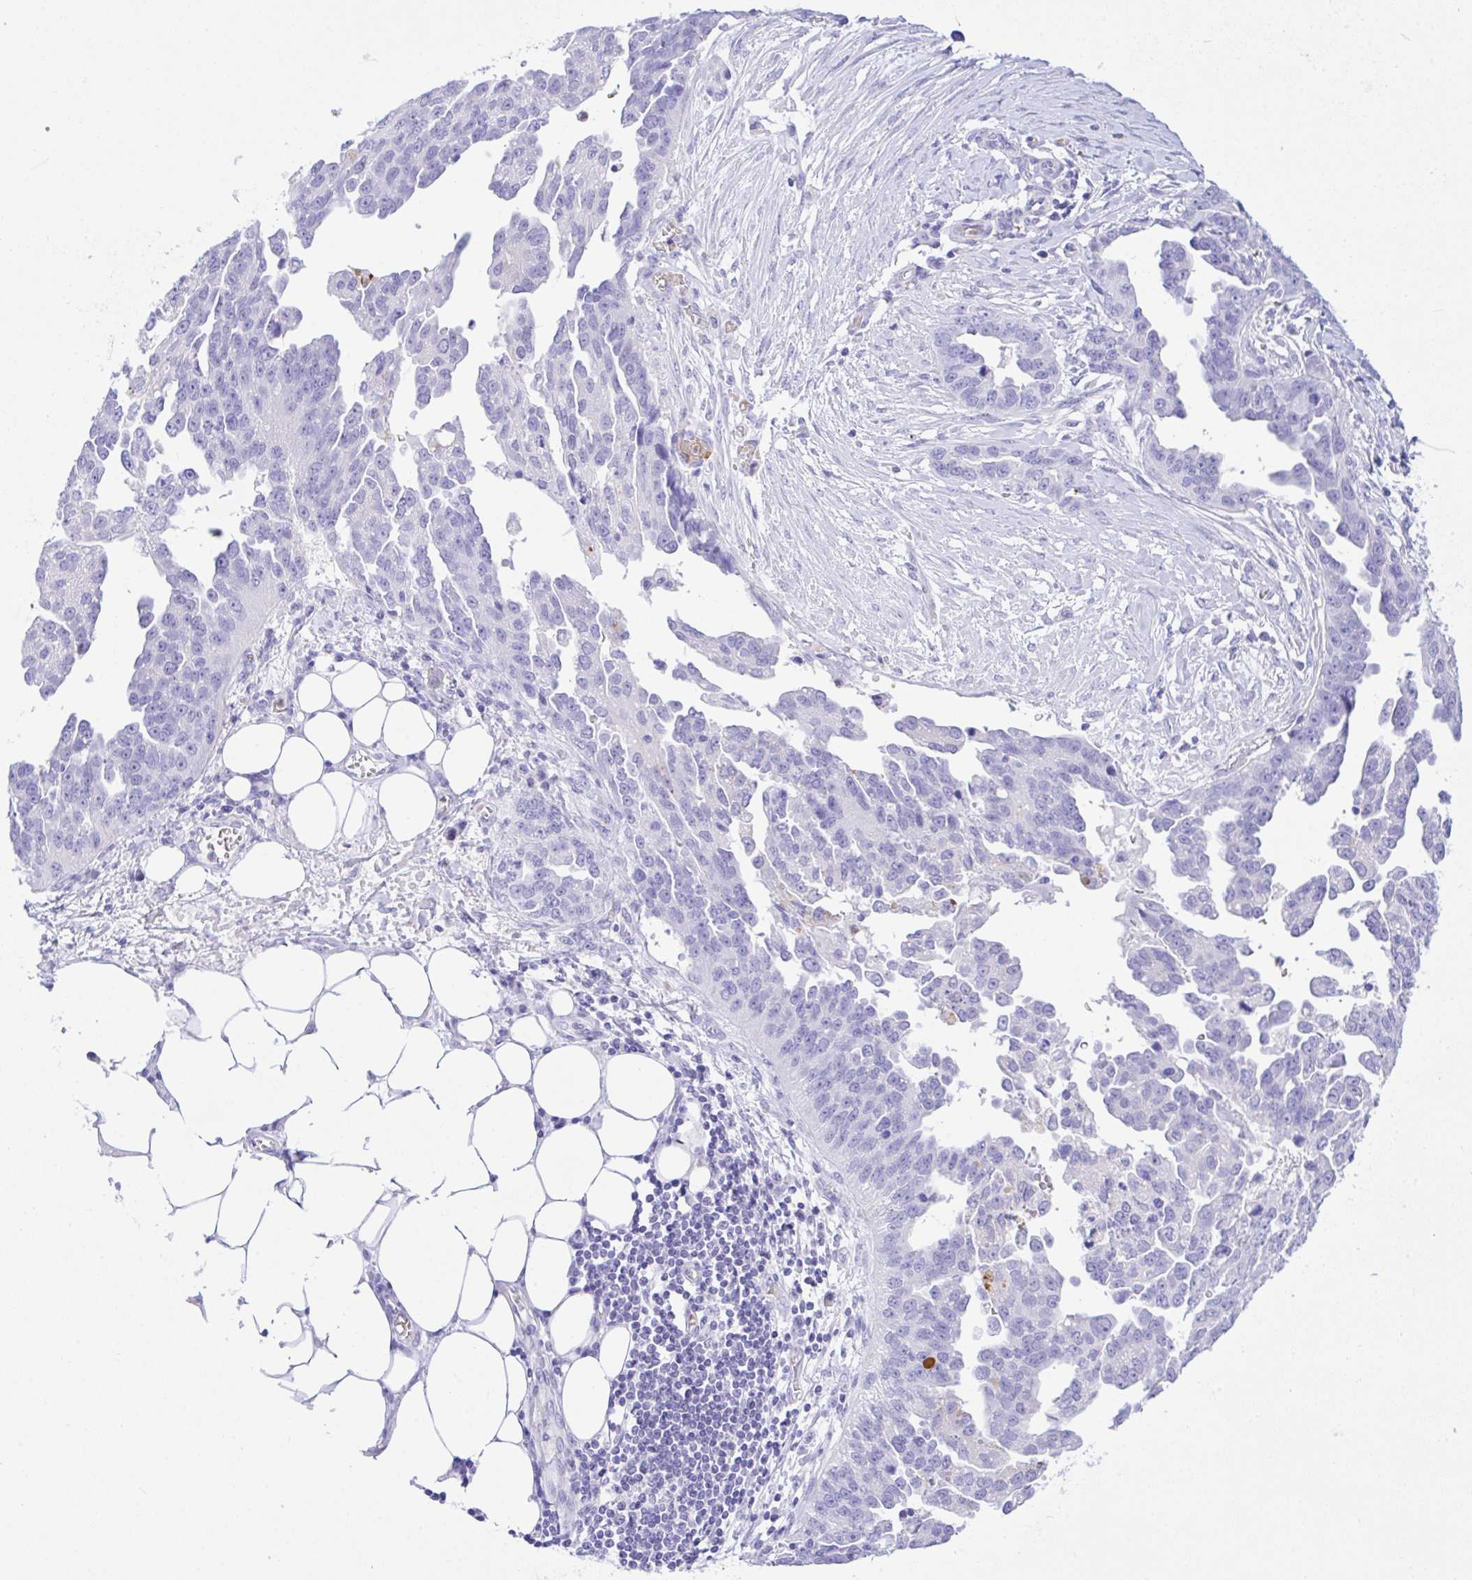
{"staining": {"intensity": "negative", "quantity": "none", "location": "none"}, "tissue": "ovarian cancer", "cell_type": "Tumor cells", "image_type": "cancer", "snomed": [{"axis": "morphology", "description": "Cystadenocarcinoma, serous, NOS"}, {"axis": "topography", "description": "Ovary"}], "caption": "The photomicrograph demonstrates no staining of tumor cells in ovarian cancer.", "gene": "ZNF221", "patient": {"sex": "female", "age": 75}}